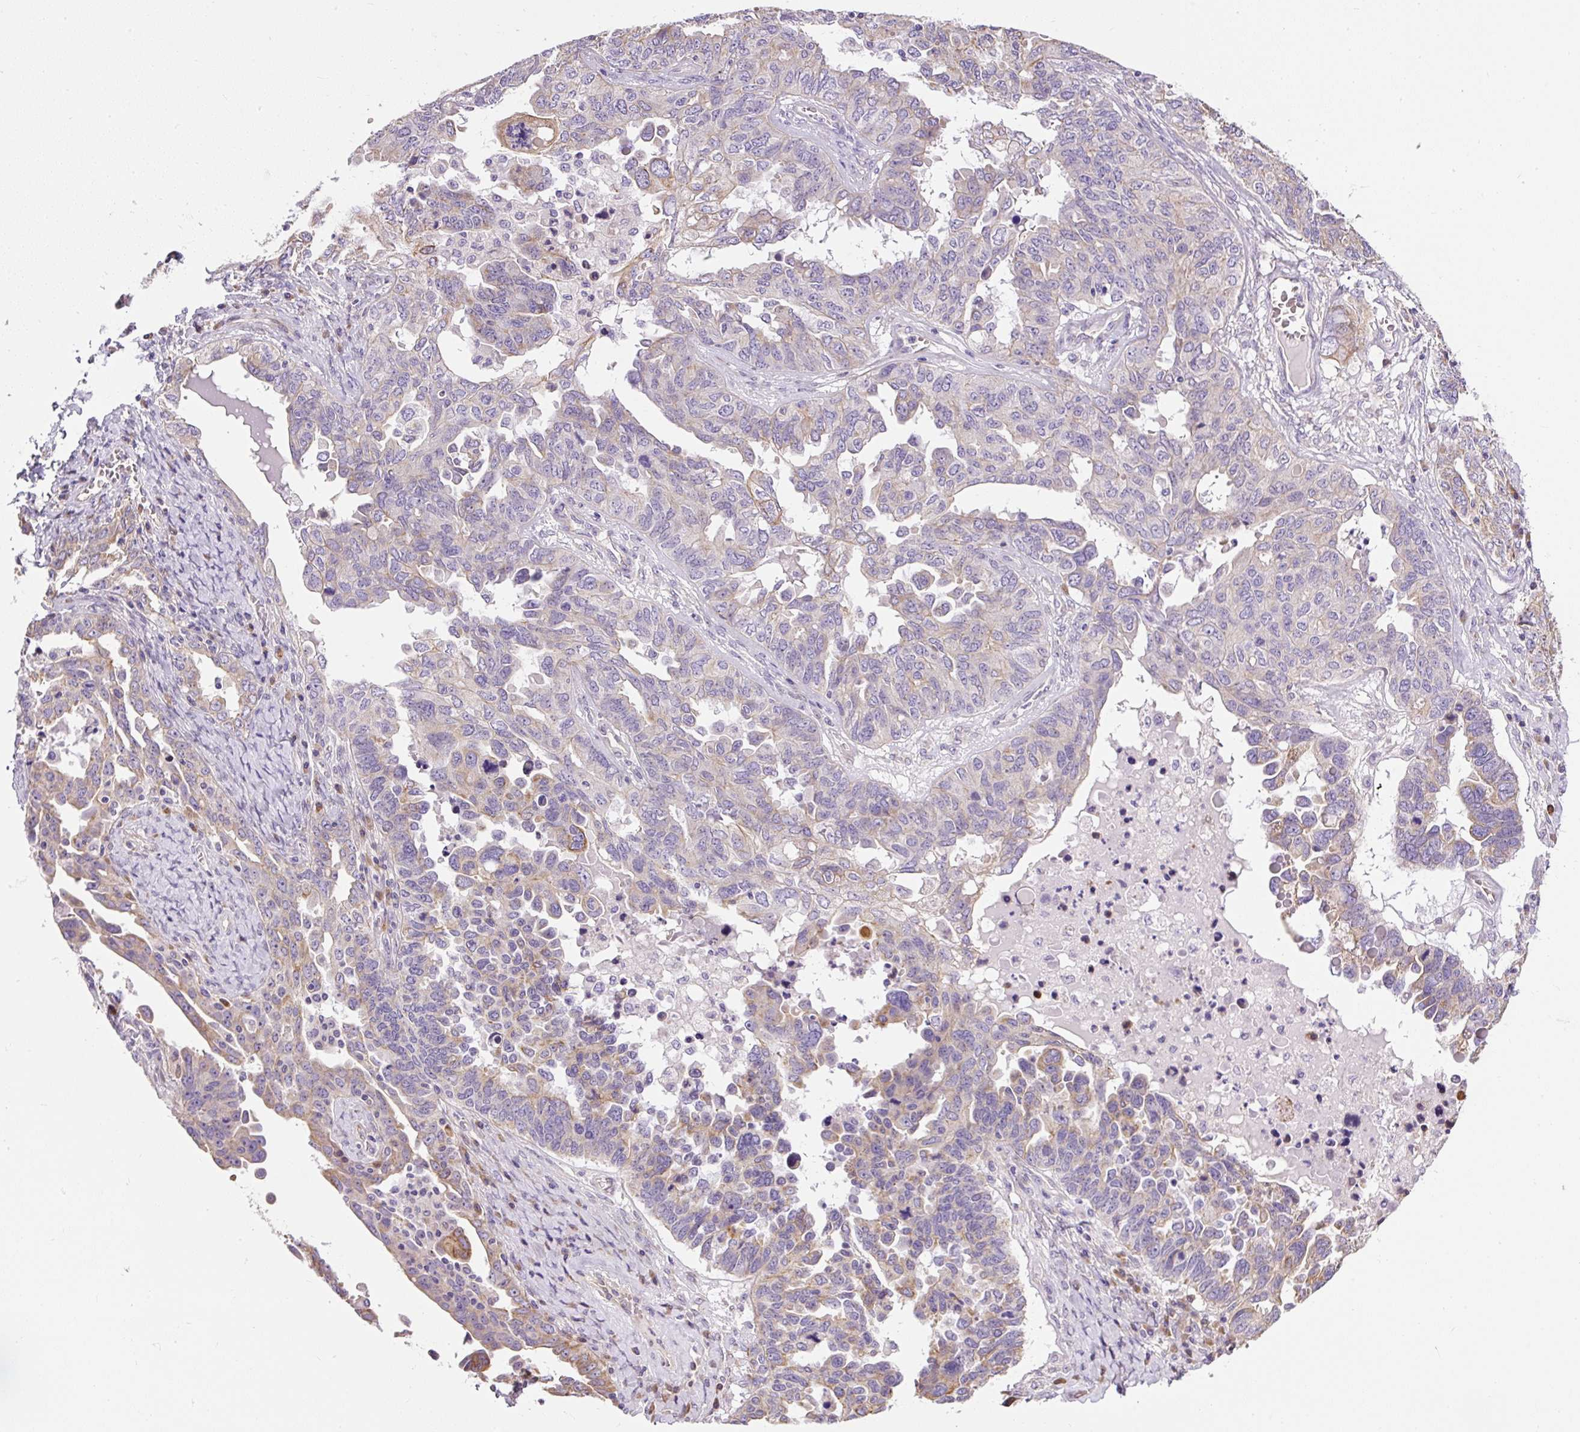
{"staining": {"intensity": "weak", "quantity": "<25%", "location": "cytoplasmic/membranous"}, "tissue": "ovarian cancer", "cell_type": "Tumor cells", "image_type": "cancer", "snomed": [{"axis": "morphology", "description": "Carcinoma, endometroid"}, {"axis": "topography", "description": "Ovary"}], "caption": "Histopathology image shows no significant protein expression in tumor cells of endometroid carcinoma (ovarian).", "gene": "FAM149A", "patient": {"sex": "female", "age": 62}}